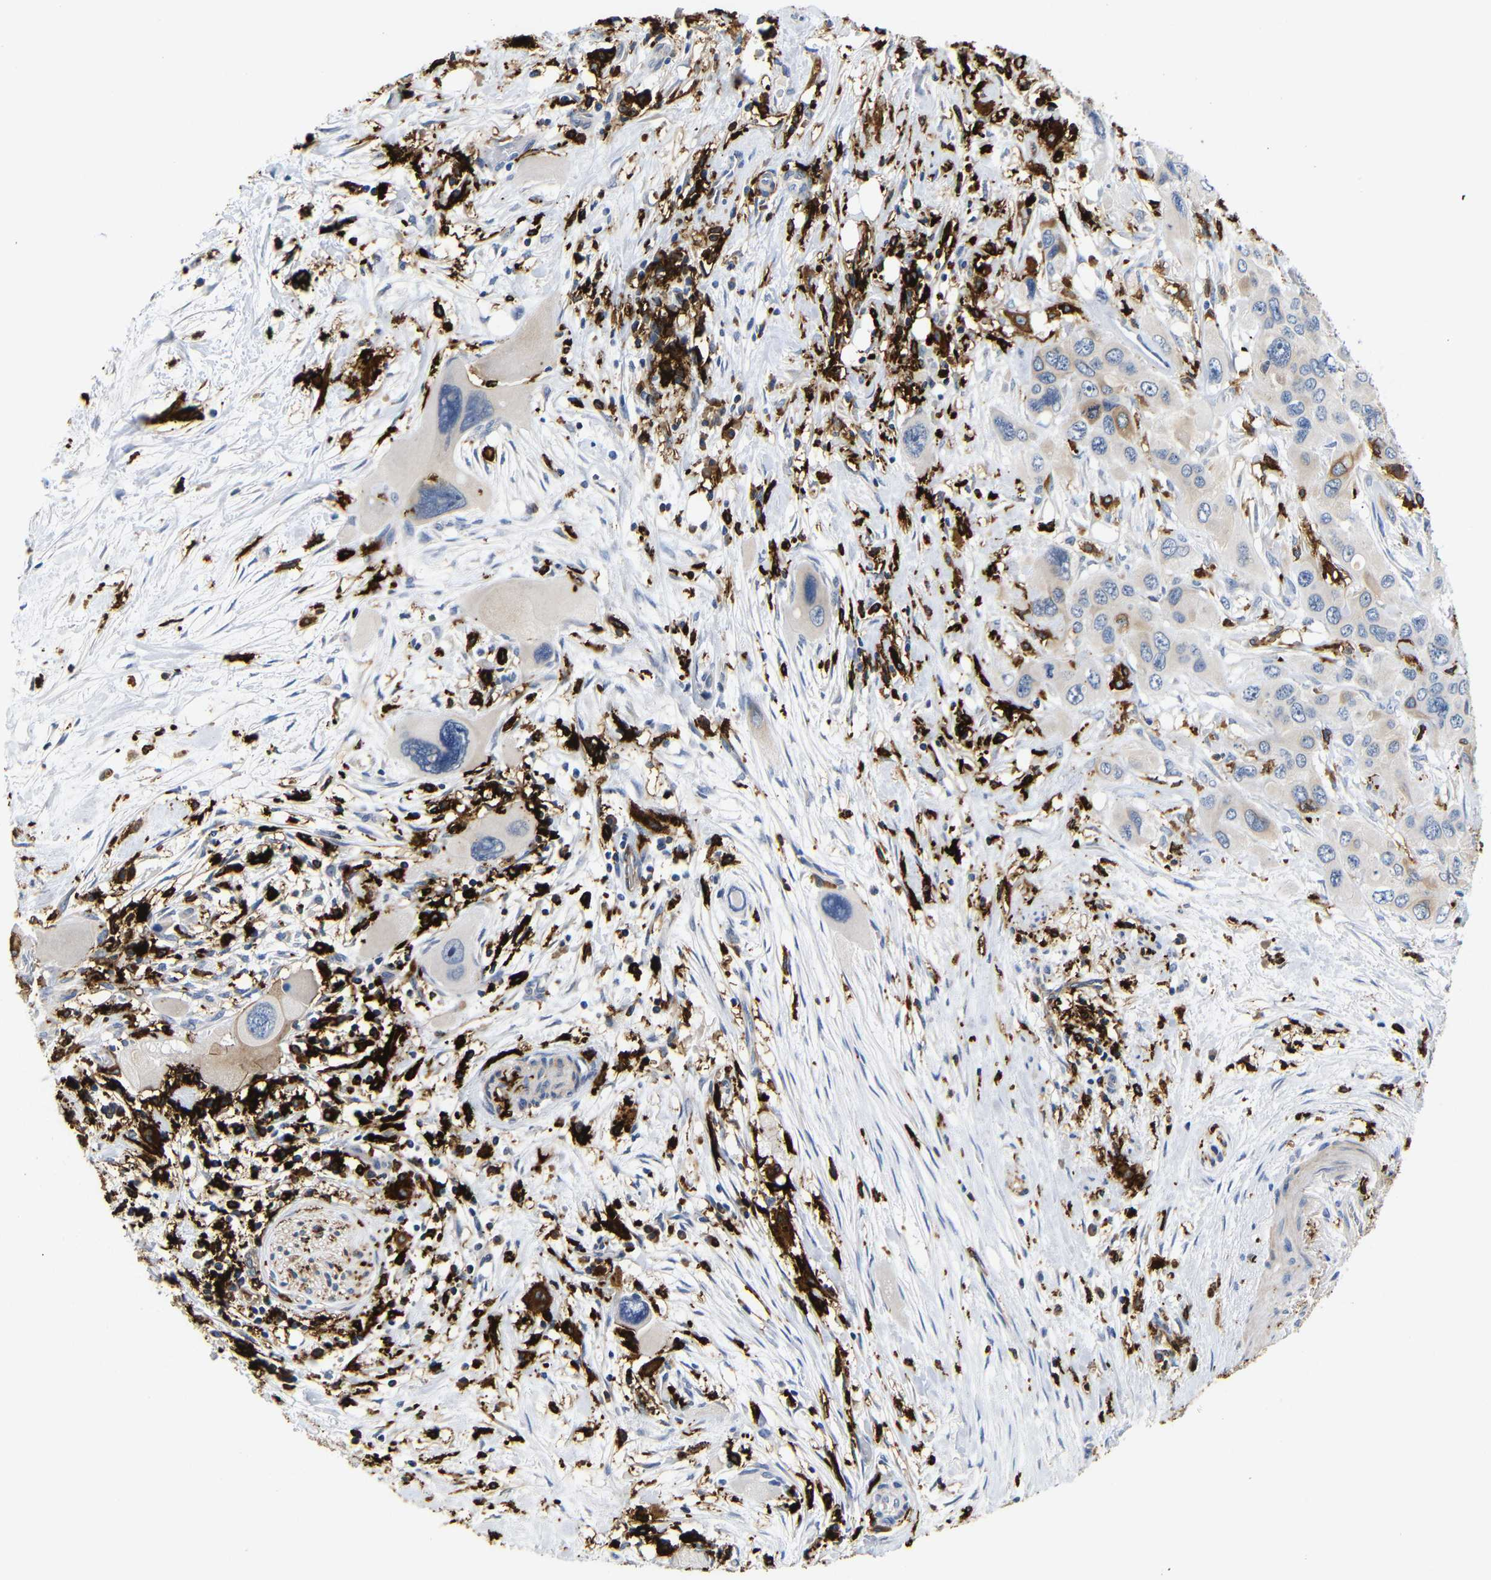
{"staining": {"intensity": "moderate", "quantity": "<25%", "location": "cytoplasmic/membranous"}, "tissue": "pancreatic cancer", "cell_type": "Tumor cells", "image_type": "cancer", "snomed": [{"axis": "morphology", "description": "Adenocarcinoma, NOS"}, {"axis": "topography", "description": "Pancreas"}], "caption": "Tumor cells exhibit low levels of moderate cytoplasmic/membranous staining in about <25% of cells in pancreatic cancer.", "gene": "HLA-DQB1", "patient": {"sex": "male", "age": 73}}